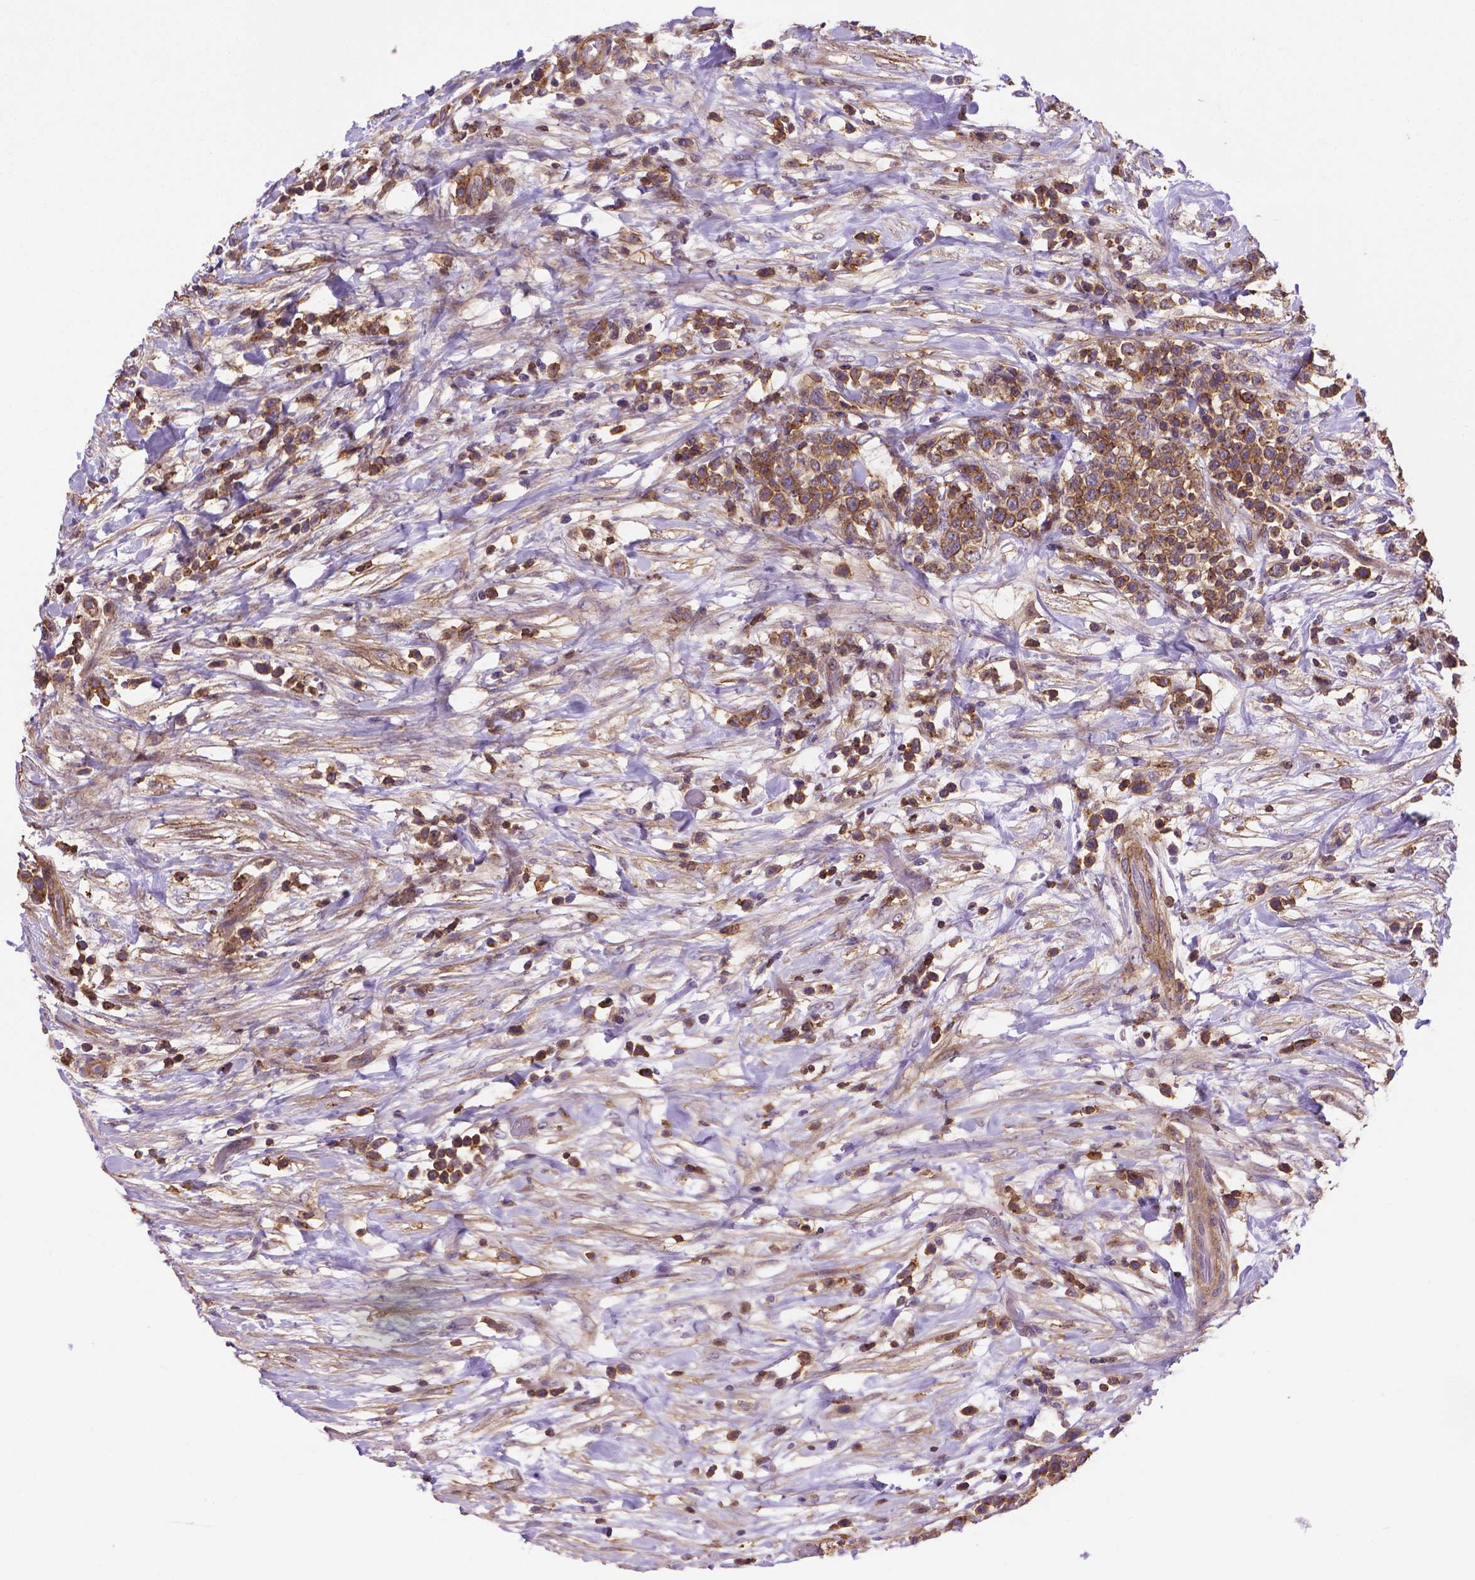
{"staining": {"intensity": "moderate", "quantity": ">75%", "location": "cytoplasmic/membranous"}, "tissue": "lymphoma", "cell_type": "Tumor cells", "image_type": "cancer", "snomed": [{"axis": "morphology", "description": "Malignant lymphoma, non-Hodgkin's type, High grade"}, {"axis": "topography", "description": "Soft tissue"}], "caption": "Lymphoma stained with a brown dye demonstrates moderate cytoplasmic/membranous positive staining in approximately >75% of tumor cells.", "gene": "ACAD10", "patient": {"sex": "female", "age": 56}}